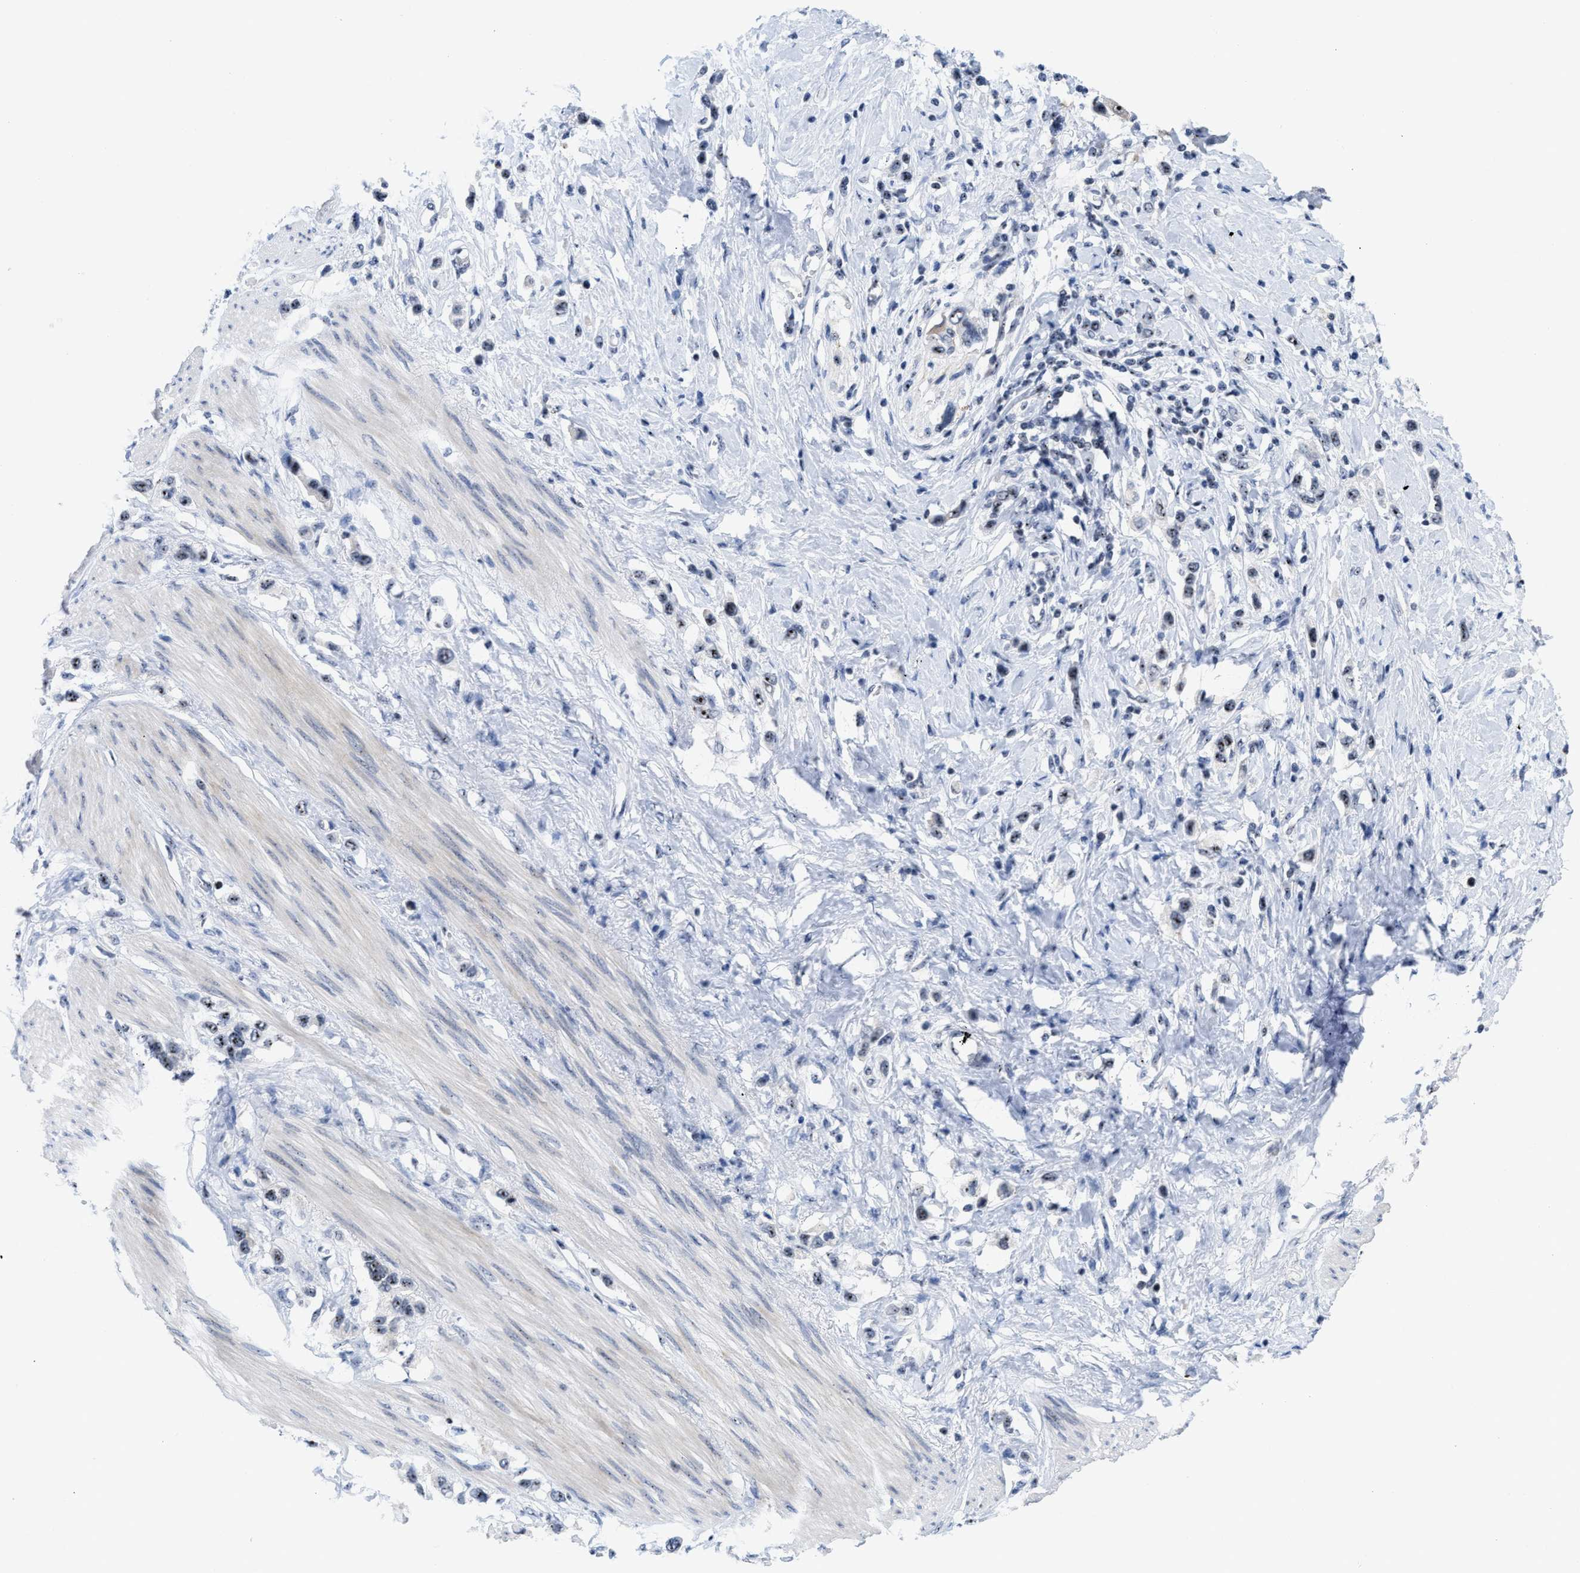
{"staining": {"intensity": "moderate", "quantity": ">75%", "location": "nuclear"}, "tissue": "stomach cancer", "cell_type": "Tumor cells", "image_type": "cancer", "snomed": [{"axis": "morphology", "description": "Adenocarcinoma, NOS"}, {"axis": "topography", "description": "Stomach"}], "caption": "Stomach cancer (adenocarcinoma) stained for a protein (brown) shows moderate nuclear positive positivity in approximately >75% of tumor cells.", "gene": "NOP58", "patient": {"sex": "female", "age": 65}}